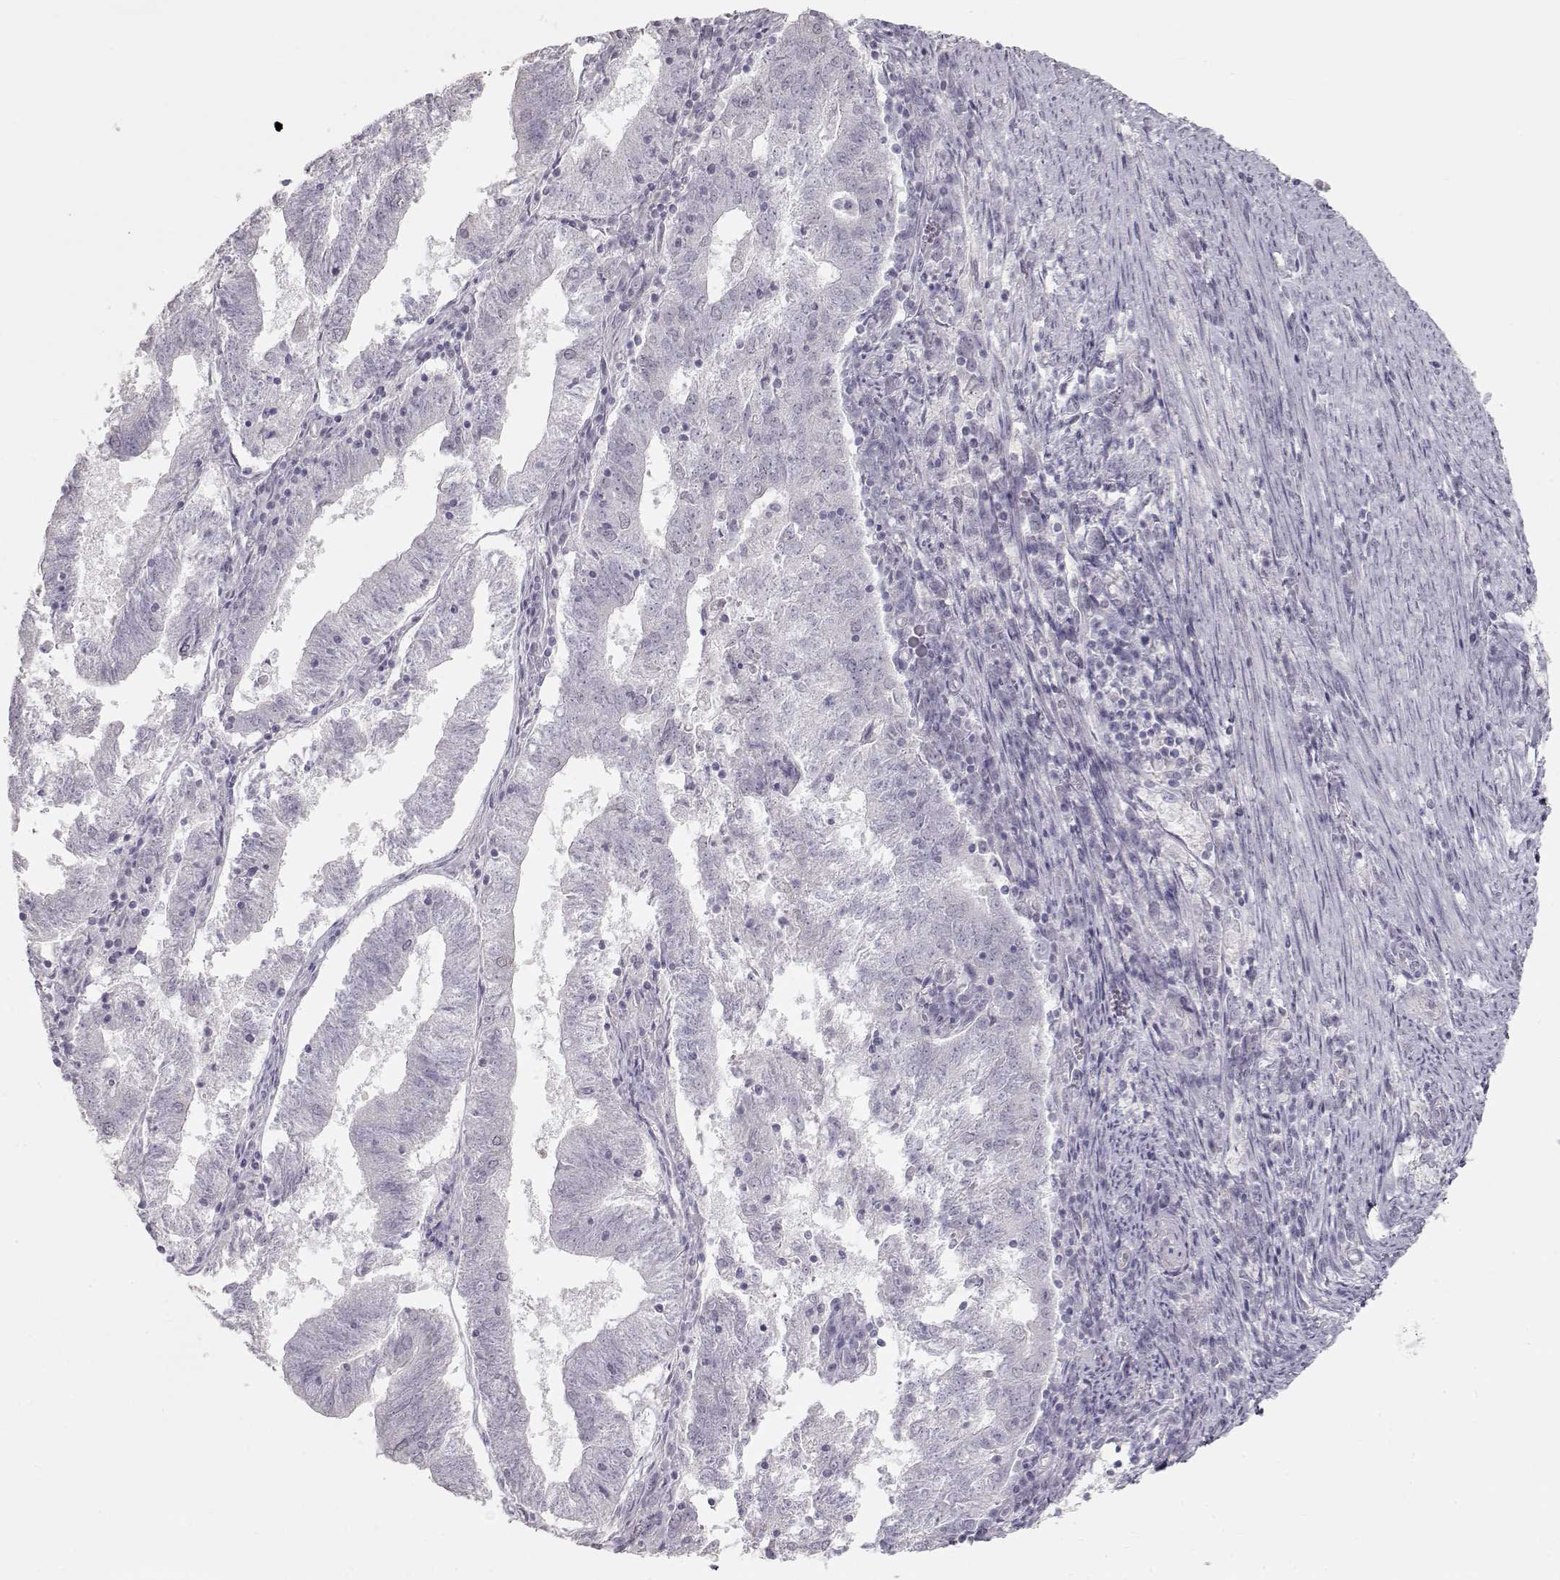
{"staining": {"intensity": "negative", "quantity": "none", "location": "none"}, "tissue": "endometrial cancer", "cell_type": "Tumor cells", "image_type": "cancer", "snomed": [{"axis": "morphology", "description": "Adenocarcinoma, NOS"}, {"axis": "topography", "description": "Endometrium"}], "caption": "IHC micrograph of neoplastic tissue: endometrial adenocarcinoma stained with DAB (3,3'-diaminobenzidine) shows no significant protein expression in tumor cells.", "gene": "FAM205A", "patient": {"sex": "female", "age": 82}}